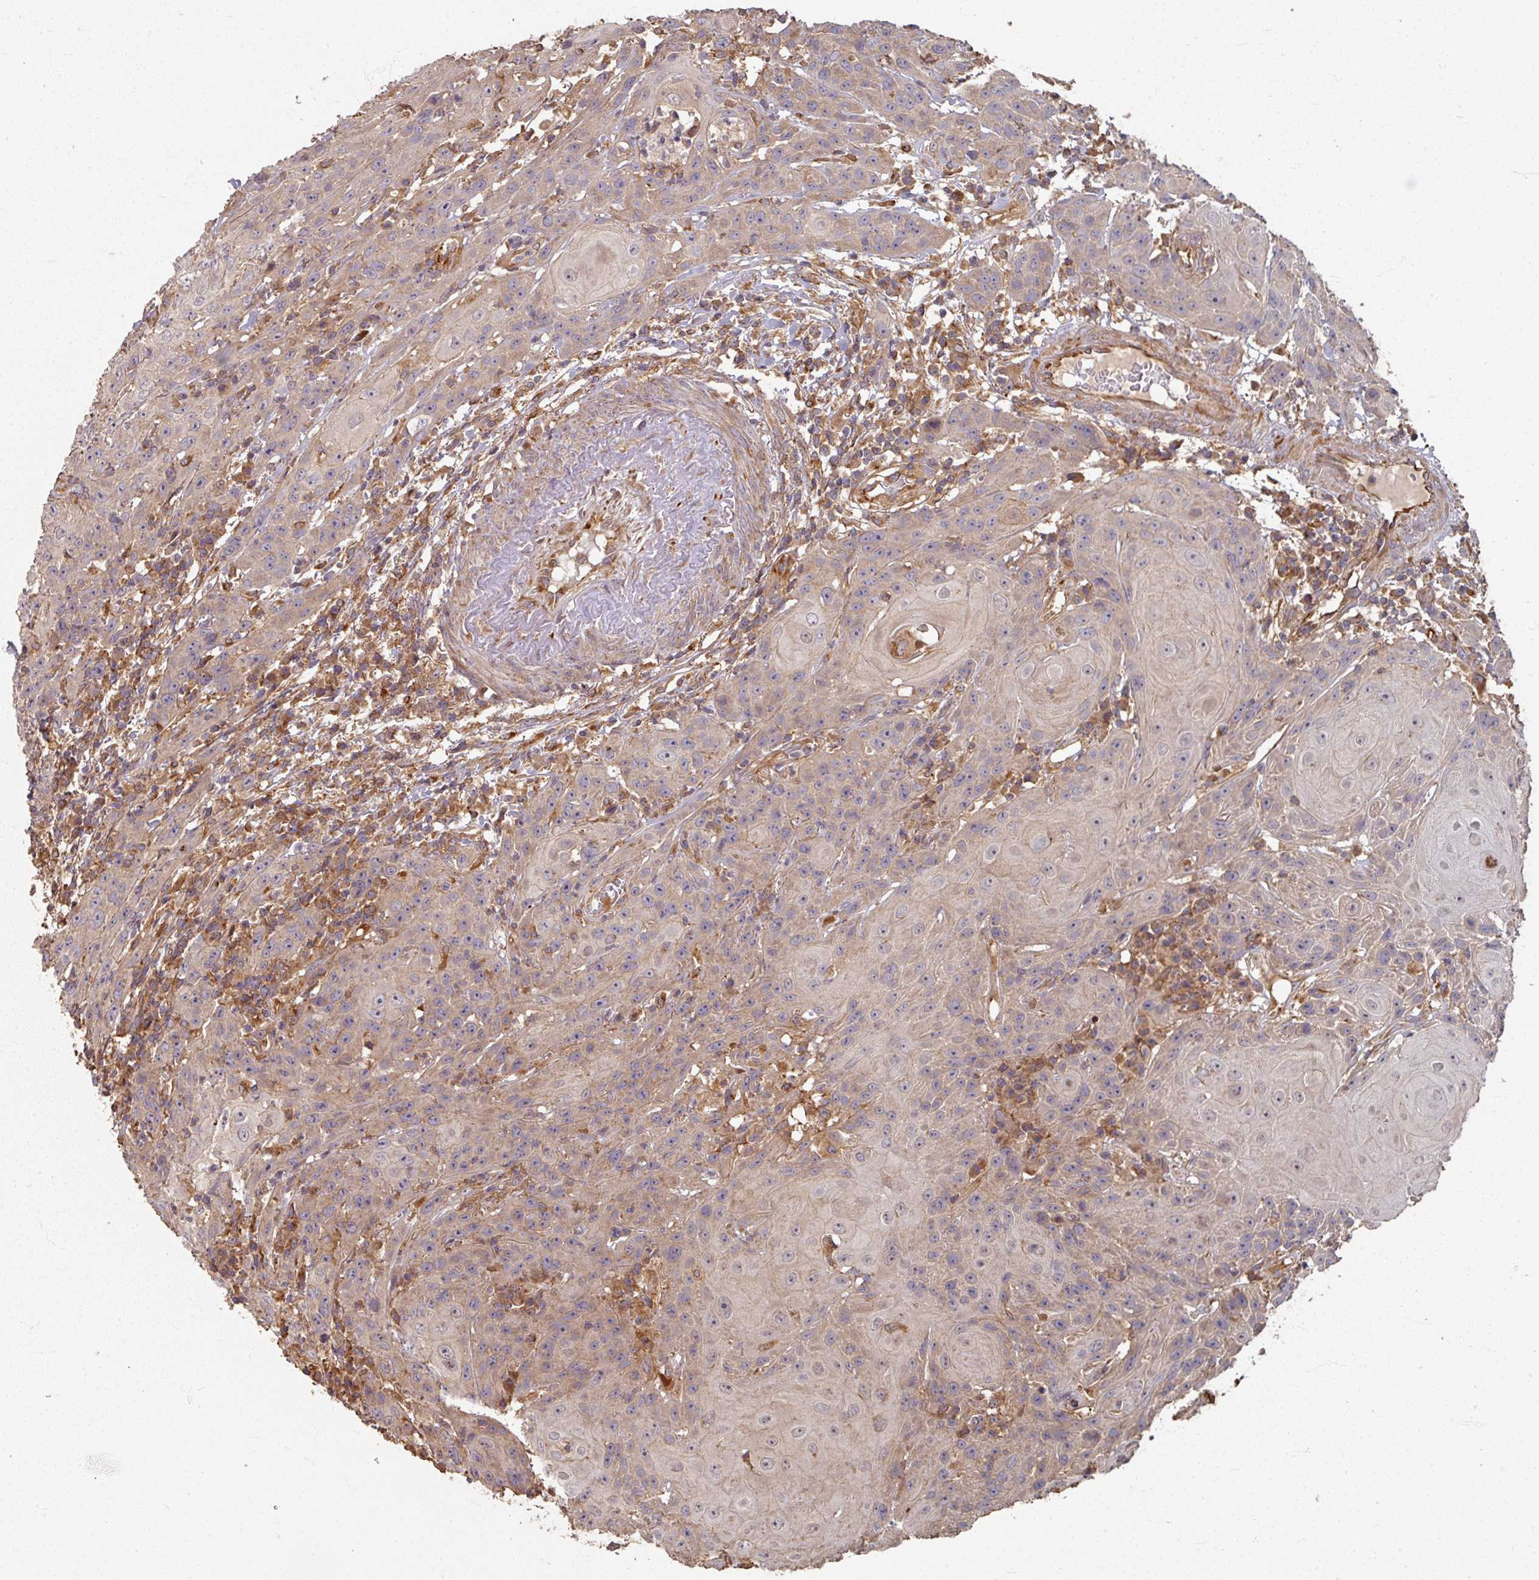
{"staining": {"intensity": "moderate", "quantity": "25%-75%", "location": "cytoplasmic/membranous"}, "tissue": "head and neck cancer", "cell_type": "Tumor cells", "image_type": "cancer", "snomed": [{"axis": "morphology", "description": "Squamous cell carcinoma, NOS"}, {"axis": "topography", "description": "Skin"}, {"axis": "topography", "description": "Head-Neck"}], "caption": "The immunohistochemical stain shows moderate cytoplasmic/membranous positivity in tumor cells of head and neck cancer (squamous cell carcinoma) tissue.", "gene": "CCDC68", "patient": {"sex": "male", "age": 80}}